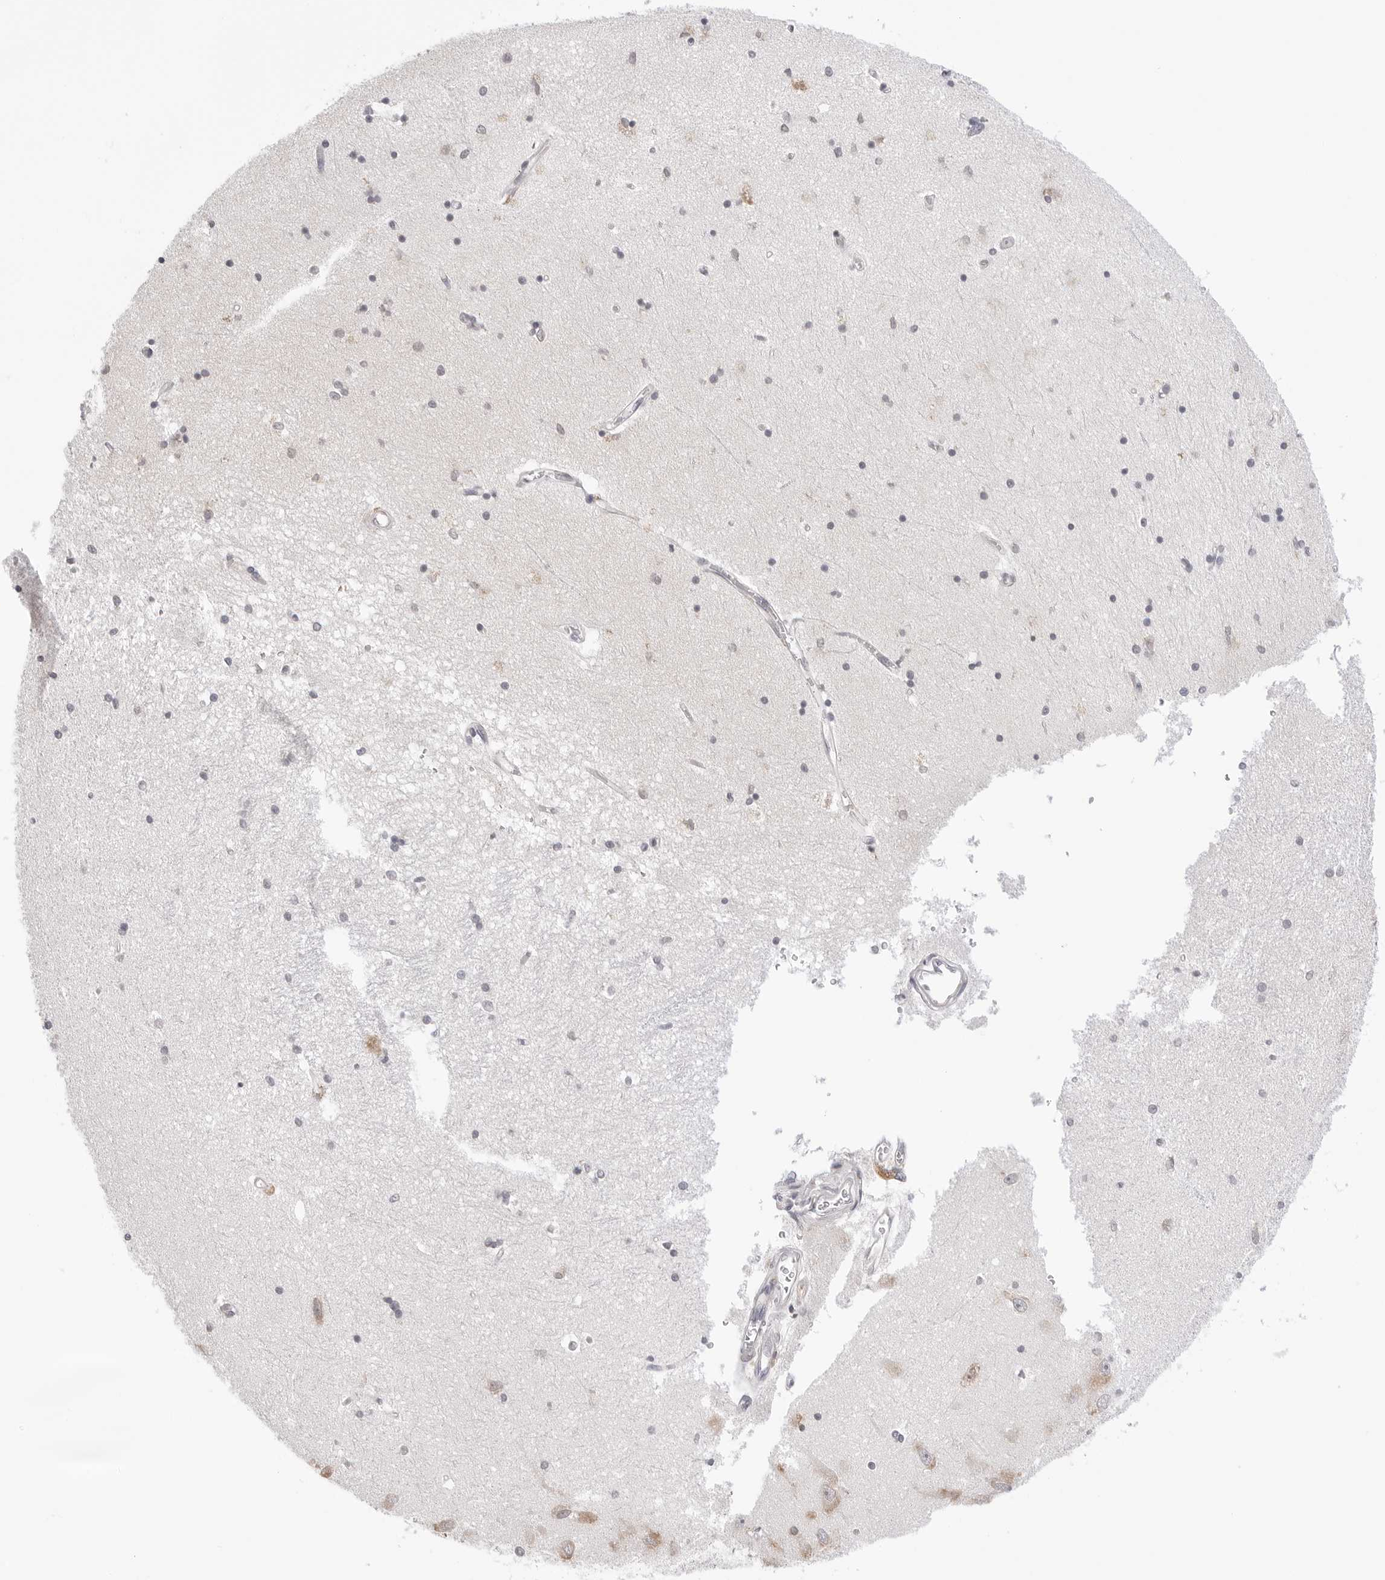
{"staining": {"intensity": "weak", "quantity": "<25%", "location": "cytoplasmic/membranous"}, "tissue": "hippocampus", "cell_type": "Glial cells", "image_type": "normal", "snomed": [{"axis": "morphology", "description": "Normal tissue, NOS"}, {"axis": "topography", "description": "Hippocampus"}], "caption": "Histopathology image shows no significant protein staining in glial cells of unremarkable hippocampus.", "gene": "RPN1", "patient": {"sex": "male", "age": 45}}